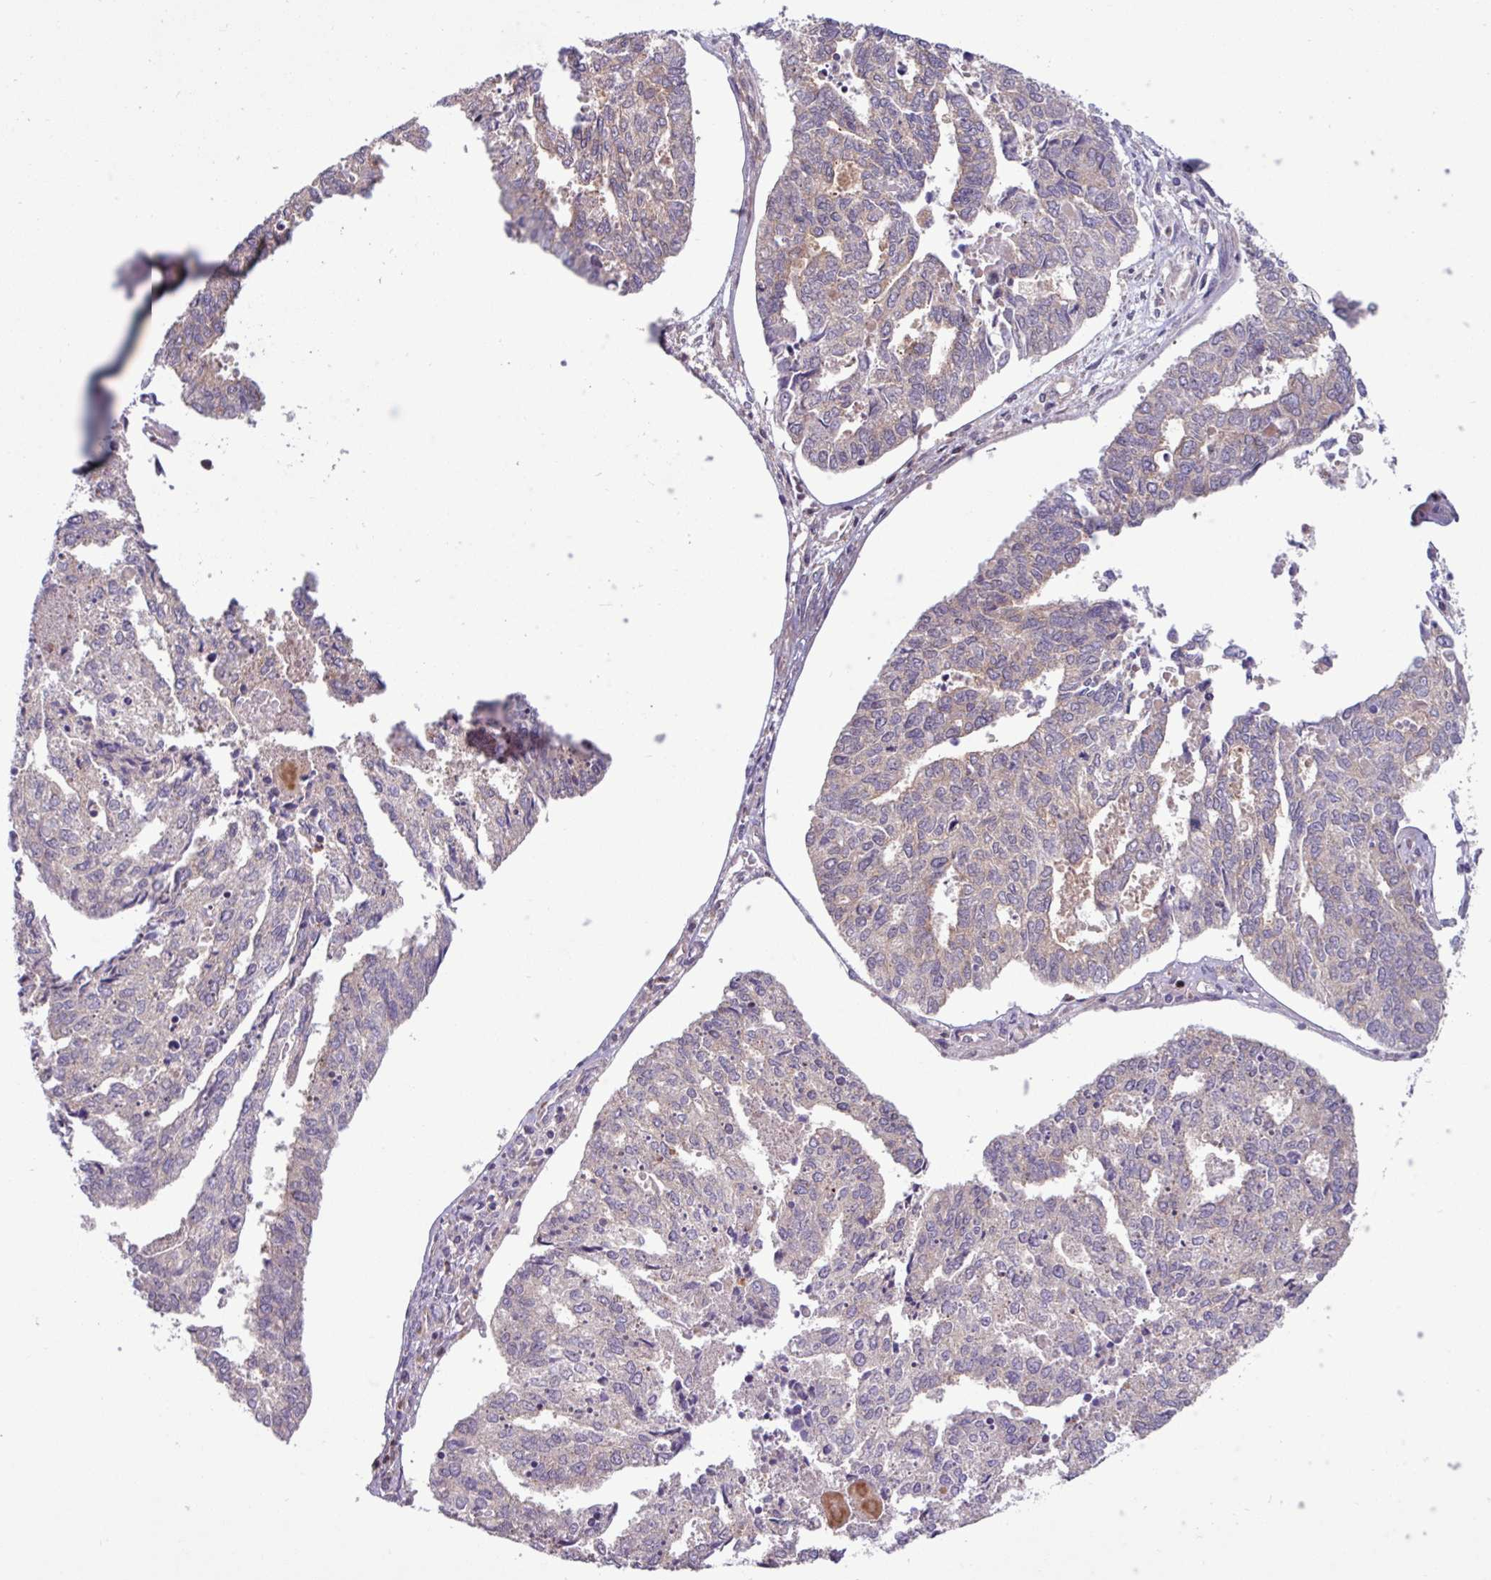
{"staining": {"intensity": "negative", "quantity": "none", "location": "none"}, "tissue": "endometrial cancer", "cell_type": "Tumor cells", "image_type": "cancer", "snomed": [{"axis": "morphology", "description": "Adenocarcinoma, NOS"}, {"axis": "topography", "description": "Endometrium"}], "caption": "Human adenocarcinoma (endometrial) stained for a protein using IHC shows no positivity in tumor cells.", "gene": "LSM12", "patient": {"sex": "female", "age": 73}}